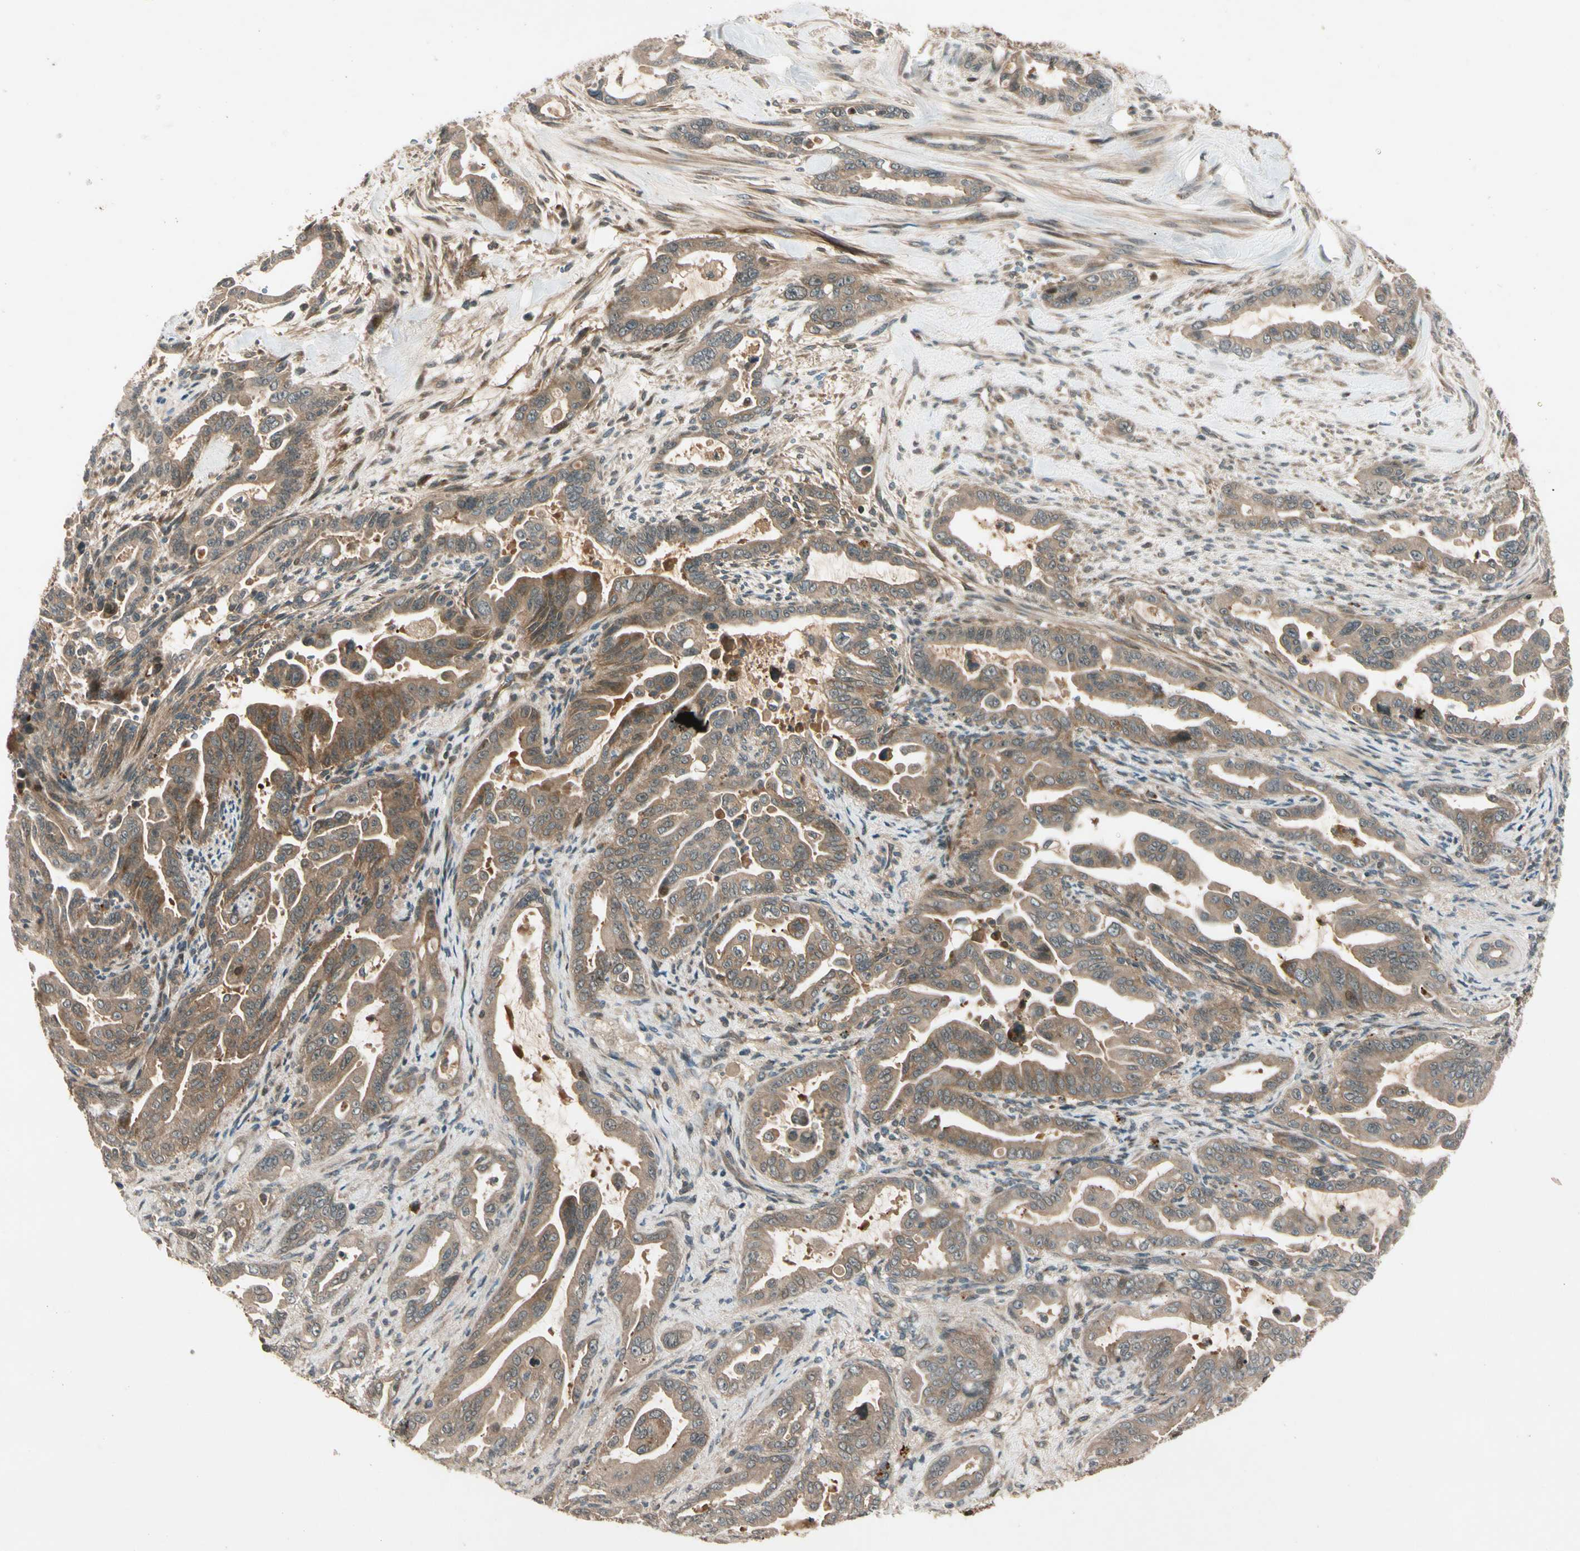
{"staining": {"intensity": "moderate", "quantity": ">75%", "location": "cytoplasmic/membranous"}, "tissue": "pancreatic cancer", "cell_type": "Tumor cells", "image_type": "cancer", "snomed": [{"axis": "morphology", "description": "Adenocarcinoma, NOS"}, {"axis": "topography", "description": "Pancreas"}], "caption": "DAB immunohistochemical staining of human adenocarcinoma (pancreatic) exhibits moderate cytoplasmic/membranous protein expression in about >75% of tumor cells.", "gene": "ACVR1C", "patient": {"sex": "male", "age": 70}}